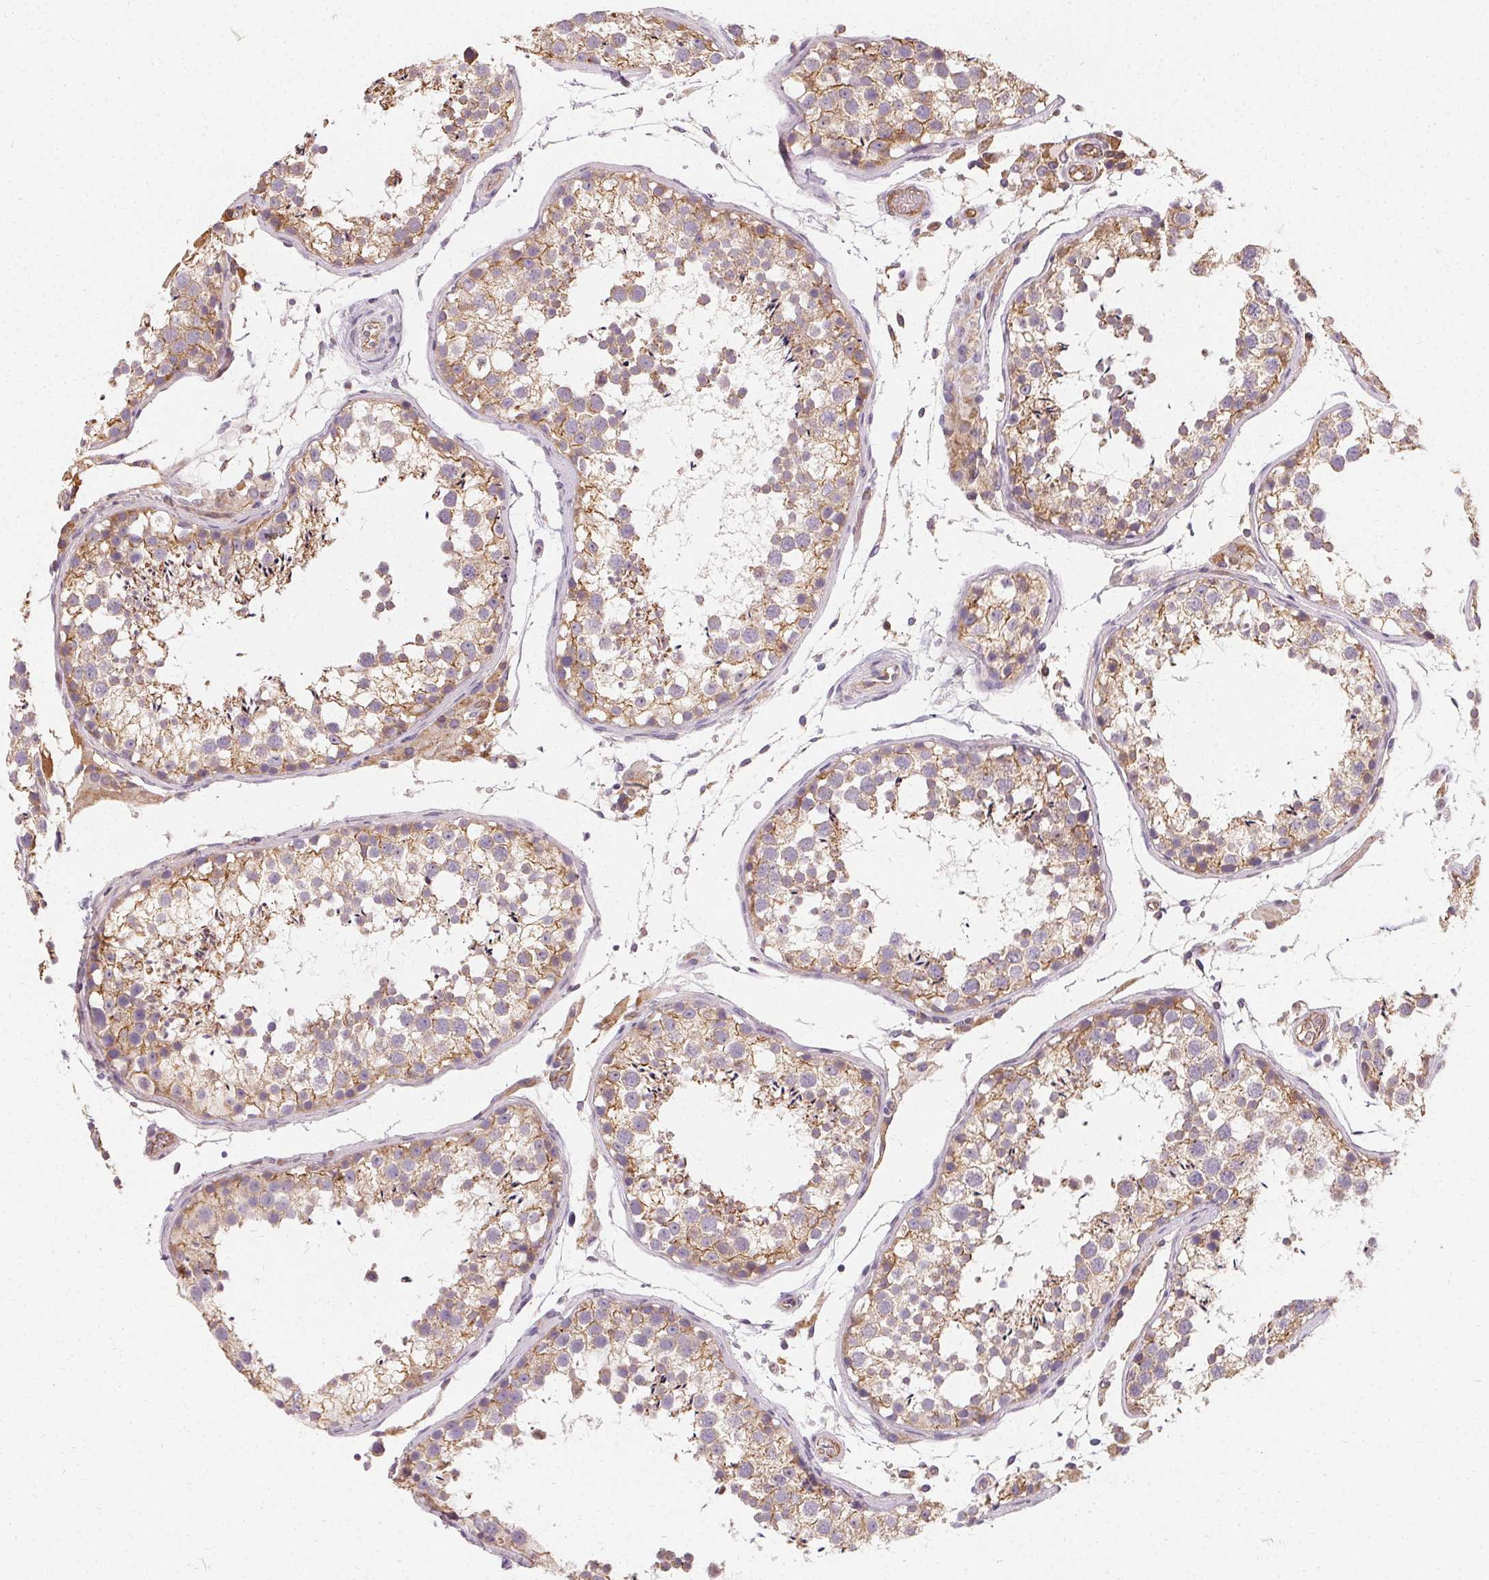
{"staining": {"intensity": "weak", "quantity": ">75%", "location": "cytoplasmic/membranous"}, "tissue": "testis", "cell_type": "Cells in seminiferous ducts", "image_type": "normal", "snomed": [{"axis": "morphology", "description": "Normal tissue, NOS"}, {"axis": "topography", "description": "Testis"}], "caption": "A brown stain highlights weak cytoplasmic/membranous positivity of a protein in cells in seminiferous ducts of benign testis.", "gene": "APLP1", "patient": {"sex": "male", "age": 29}}